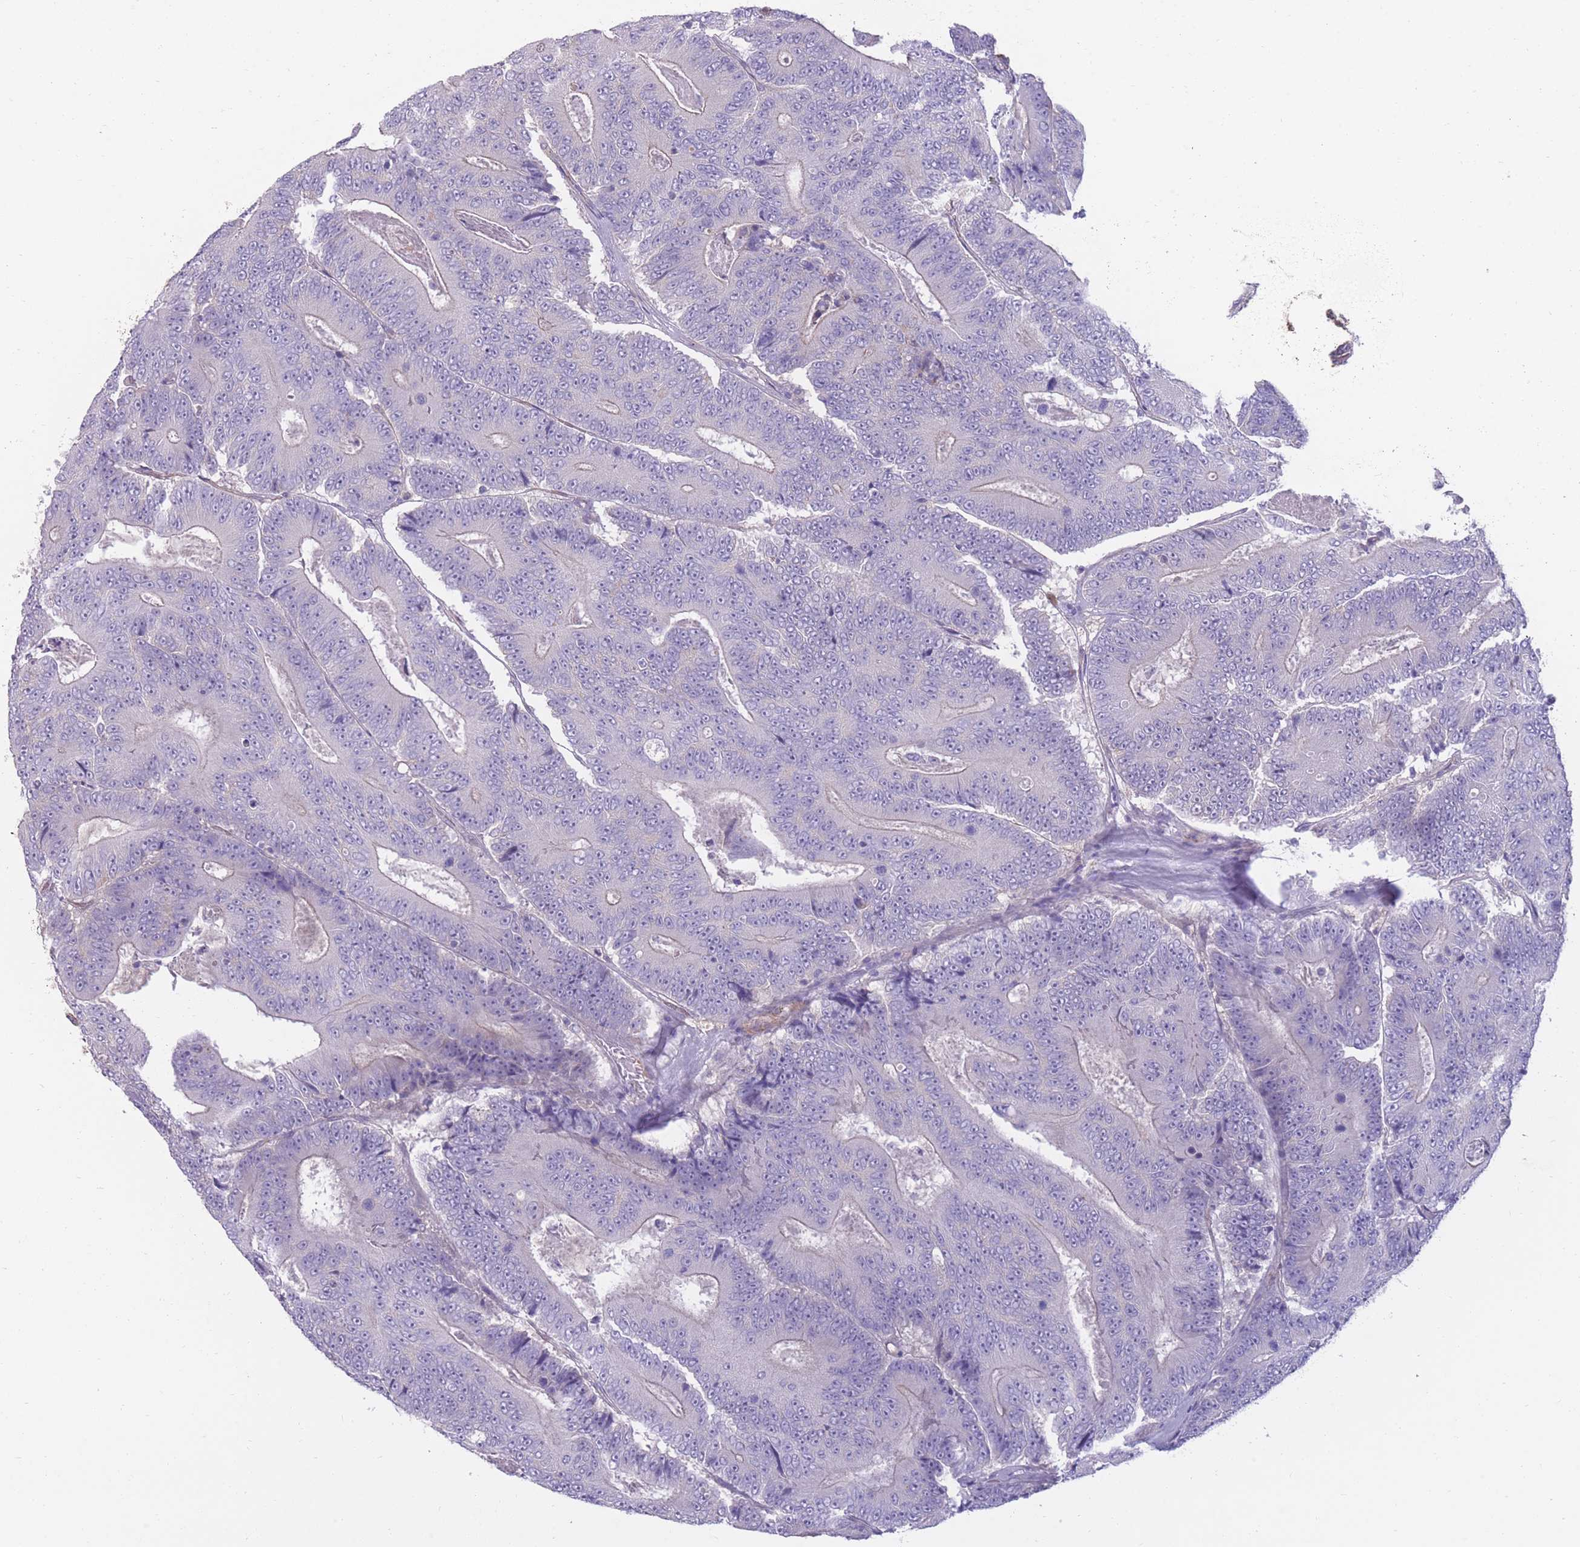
{"staining": {"intensity": "negative", "quantity": "none", "location": "none"}, "tissue": "colorectal cancer", "cell_type": "Tumor cells", "image_type": "cancer", "snomed": [{"axis": "morphology", "description": "Adenocarcinoma, NOS"}, {"axis": "topography", "description": "Colon"}], "caption": "Human colorectal cancer stained for a protein using immunohistochemistry (IHC) displays no expression in tumor cells.", "gene": "RGS11", "patient": {"sex": "male", "age": 83}}